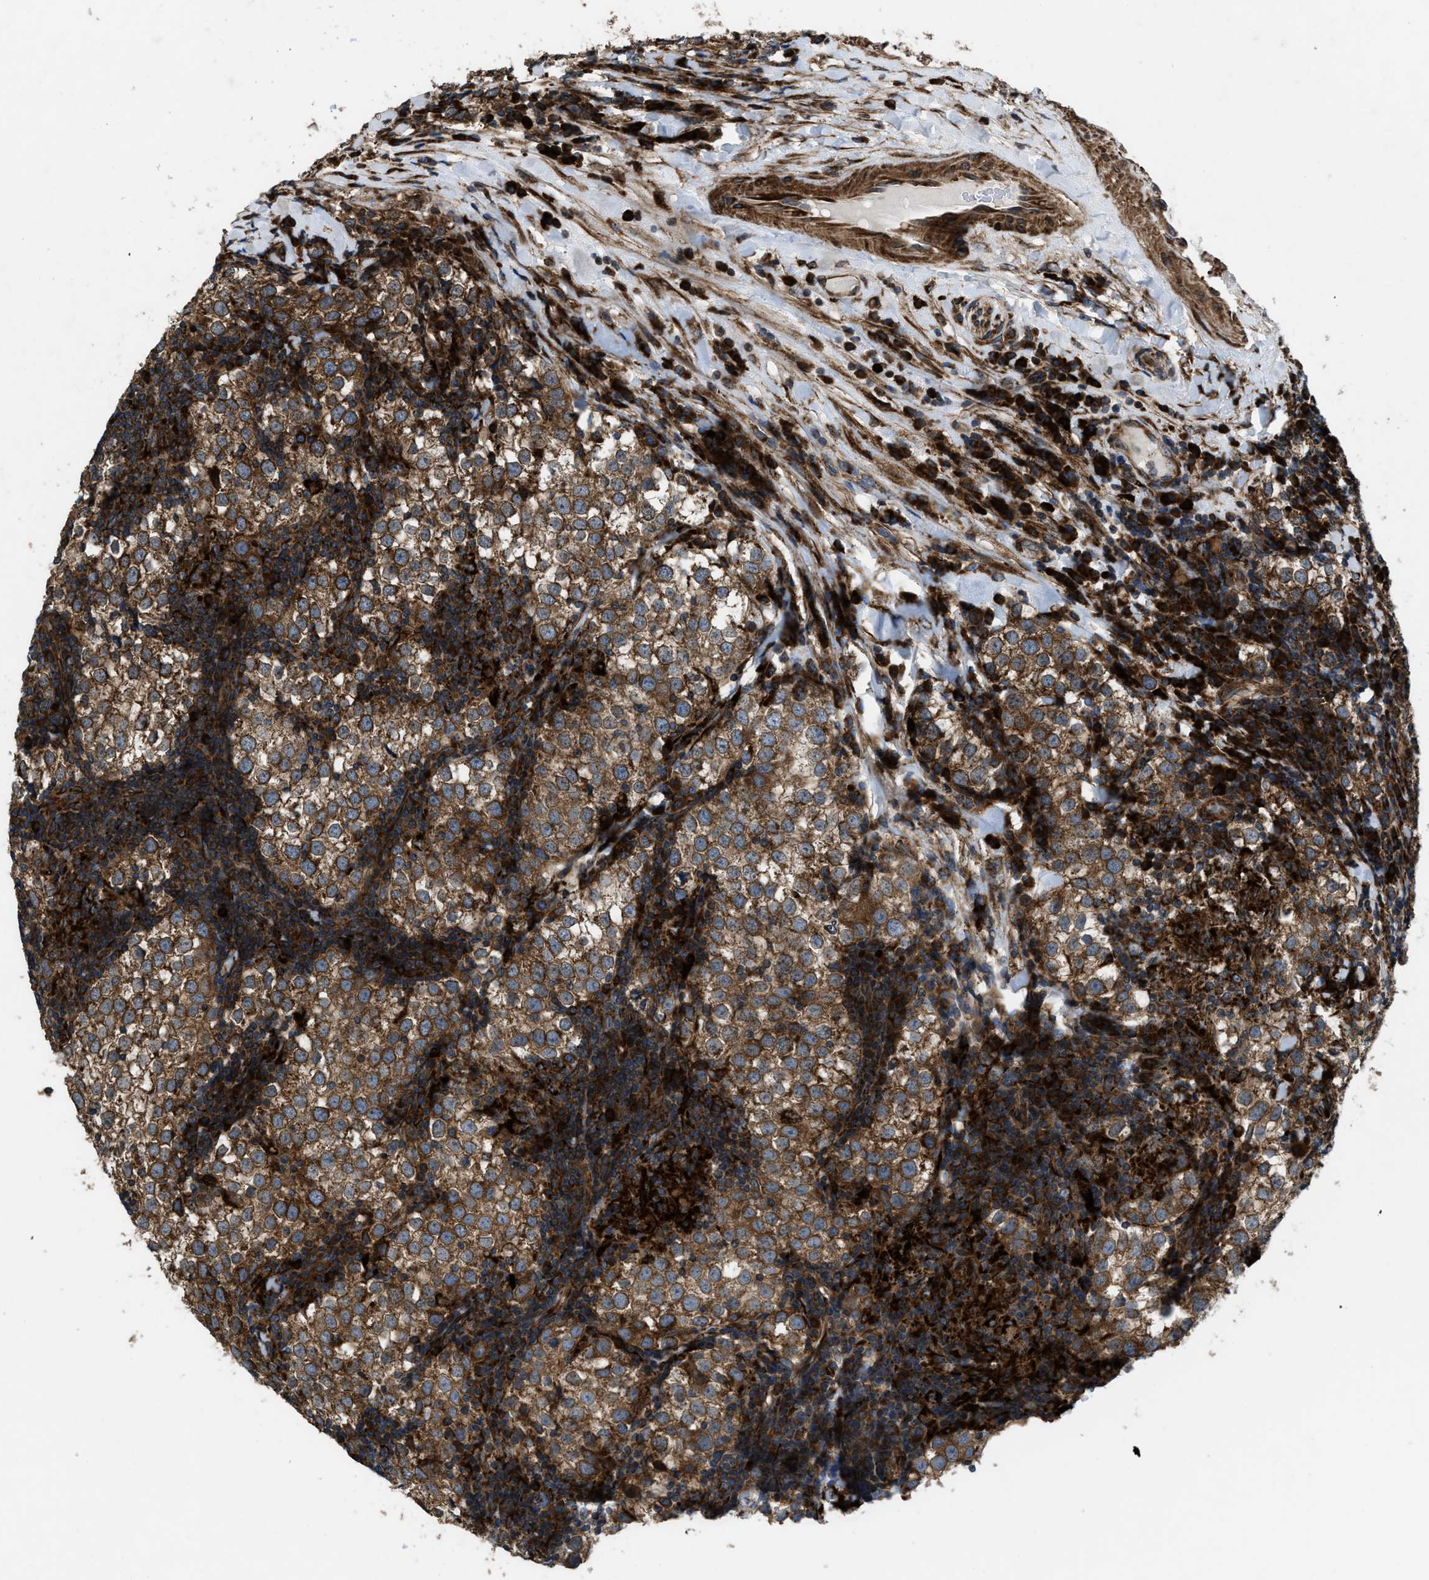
{"staining": {"intensity": "moderate", "quantity": ">75%", "location": "cytoplasmic/membranous"}, "tissue": "testis cancer", "cell_type": "Tumor cells", "image_type": "cancer", "snomed": [{"axis": "morphology", "description": "Seminoma, NOS"}, {"axis": "morphology", "description": "Carcinoma, Embryonal, NOS"}, {"axis": "topography", "description": "Testis"}], "caption": "A medium amount of moderate cytoplasmic/membranous expression is present in about >75% of tumor cells in testis cancer (embryonal carcinoma) tissue. (Brightfield microscopy of DAB IHC at high magnification).", "gene": "PER3", "patient": {"sex": "male", "age": 36}}